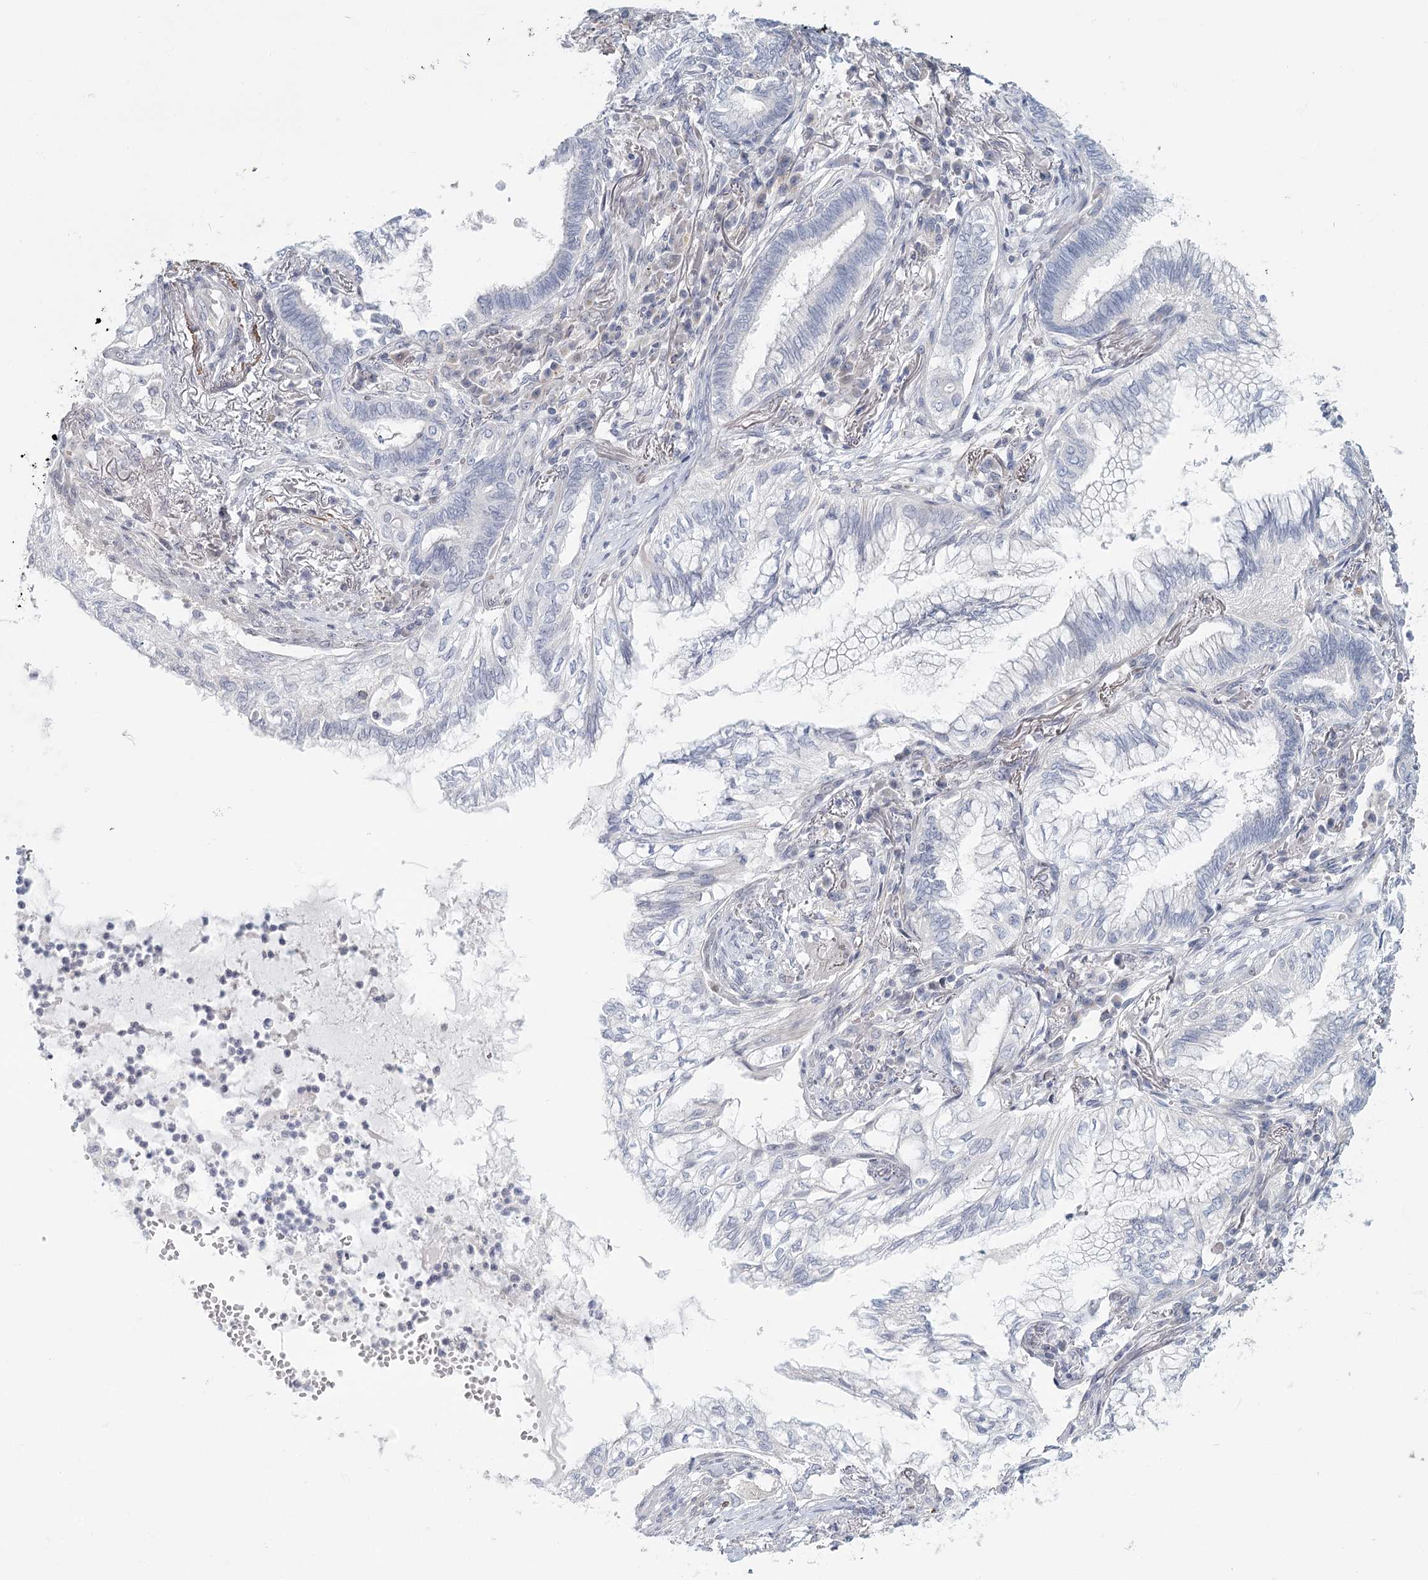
{"staining": {"intensity": "negative", "quantity": "none", "location": "none"}, "tissue": "lung cancer", "cell_type": "Tumor cells", "image_type": "cancer", "snomed": [{"axis": "morphology", "description": "Adenocarcinoma, NOS"}, {"axis": "topography", "description": "Lung"}], "caption": "Lung cancer stained for a protein using immunohistochemistry (IHC) shows no positivity tumor cells.", "gene": "USP11", "patient": {"sex": "female", "age": 70}}